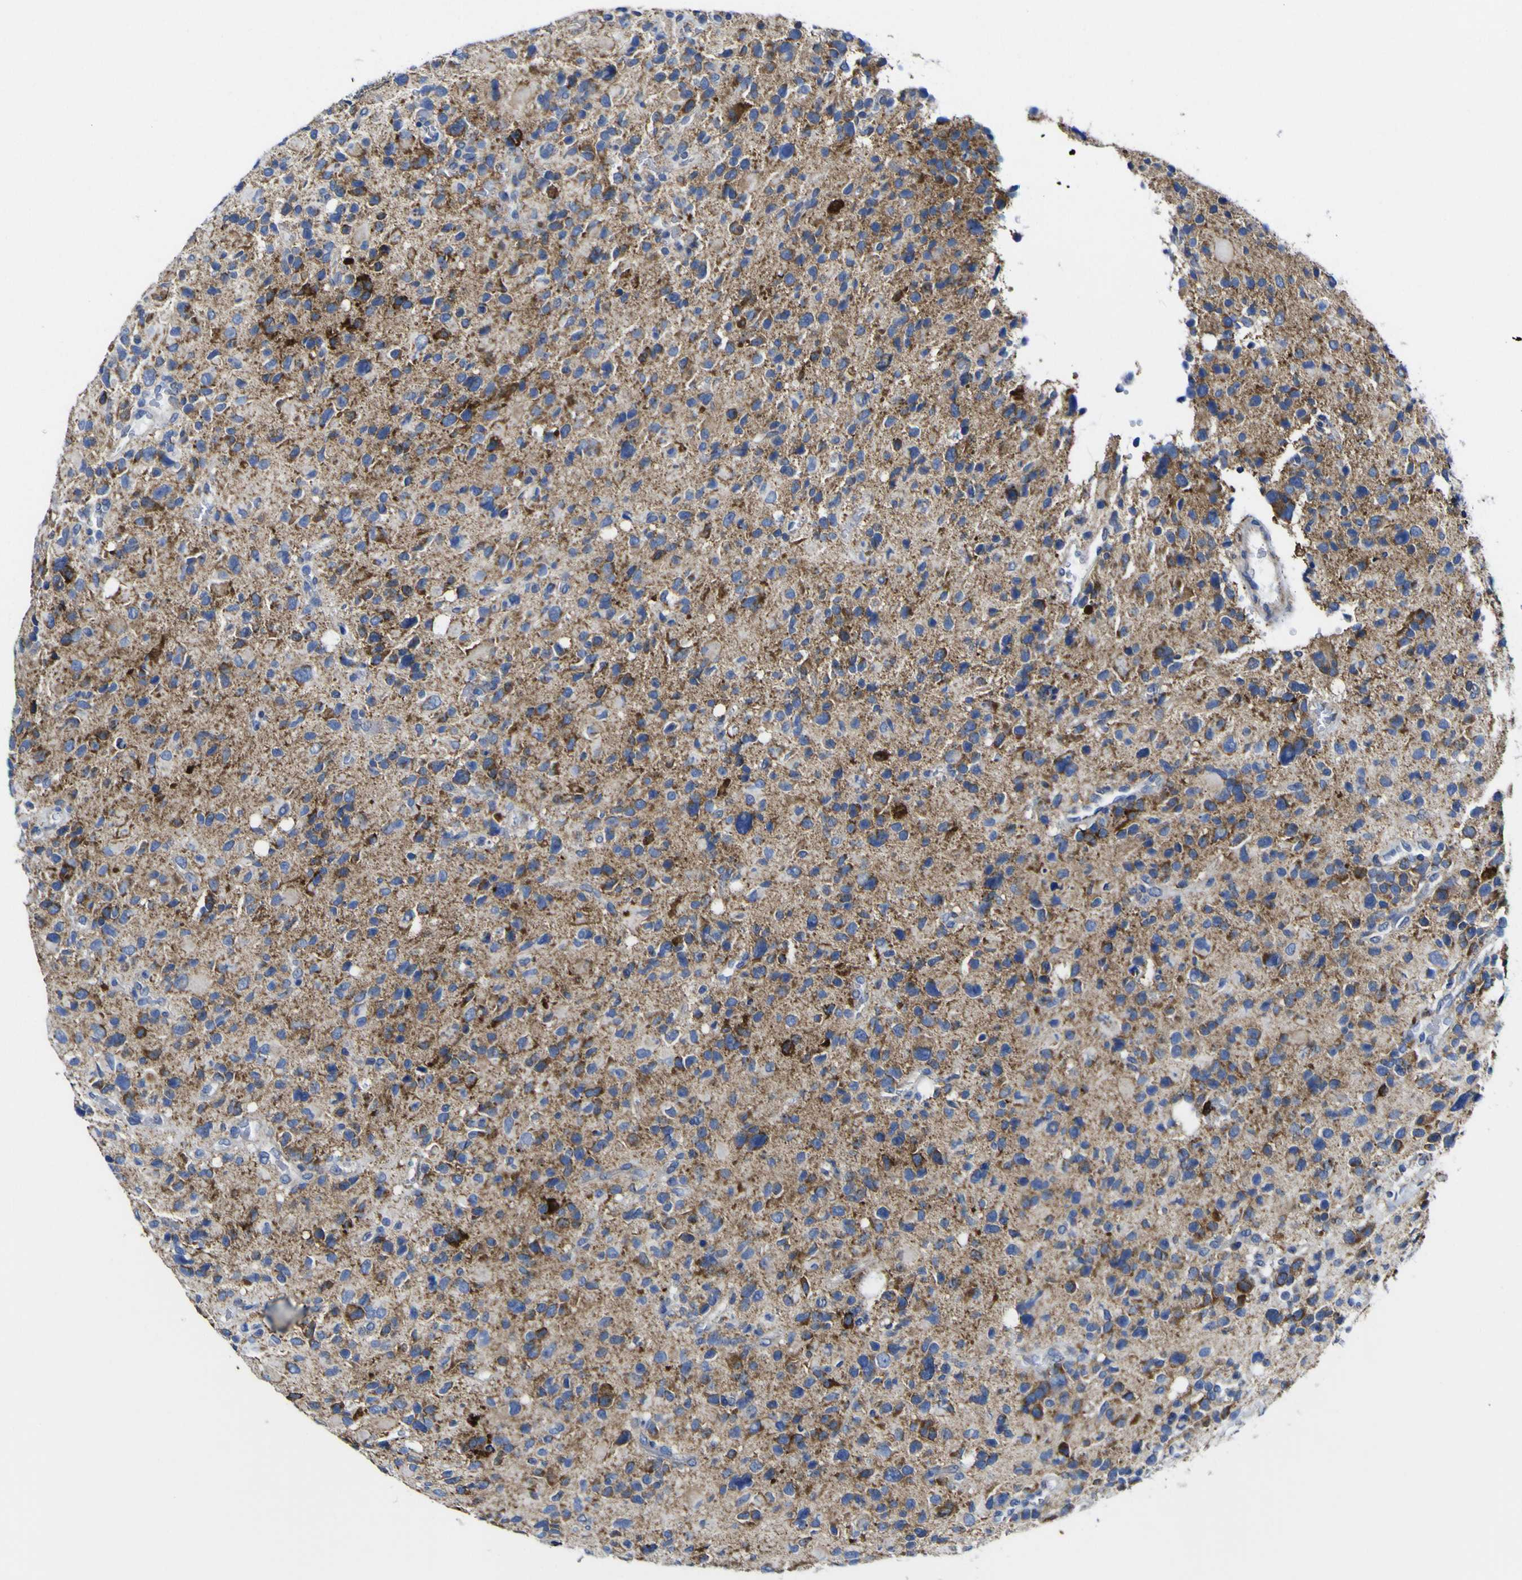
{"staining": {"intensity": "moderate", "quantity": "25%-75%", "location": "cytoplasmic/membranous"}, "tissue": "glioma", "cell_type": "Tumor cells", "image_type": "cancer", "snomed": [{"axis": "morphology", "description": "Glioma, malignant, High grade"}, {"axis": "topography", "description": "Brain"}], "caption": "A histopathology image of glioma stained for a protein demonstrates moderate cytoplasmic/membranous brown staining in tumor cells. (IHC, brightfield microscopy, high magnification).", "gene": "CCDC90B", "patient": {"sex": "male", "age": 48}}